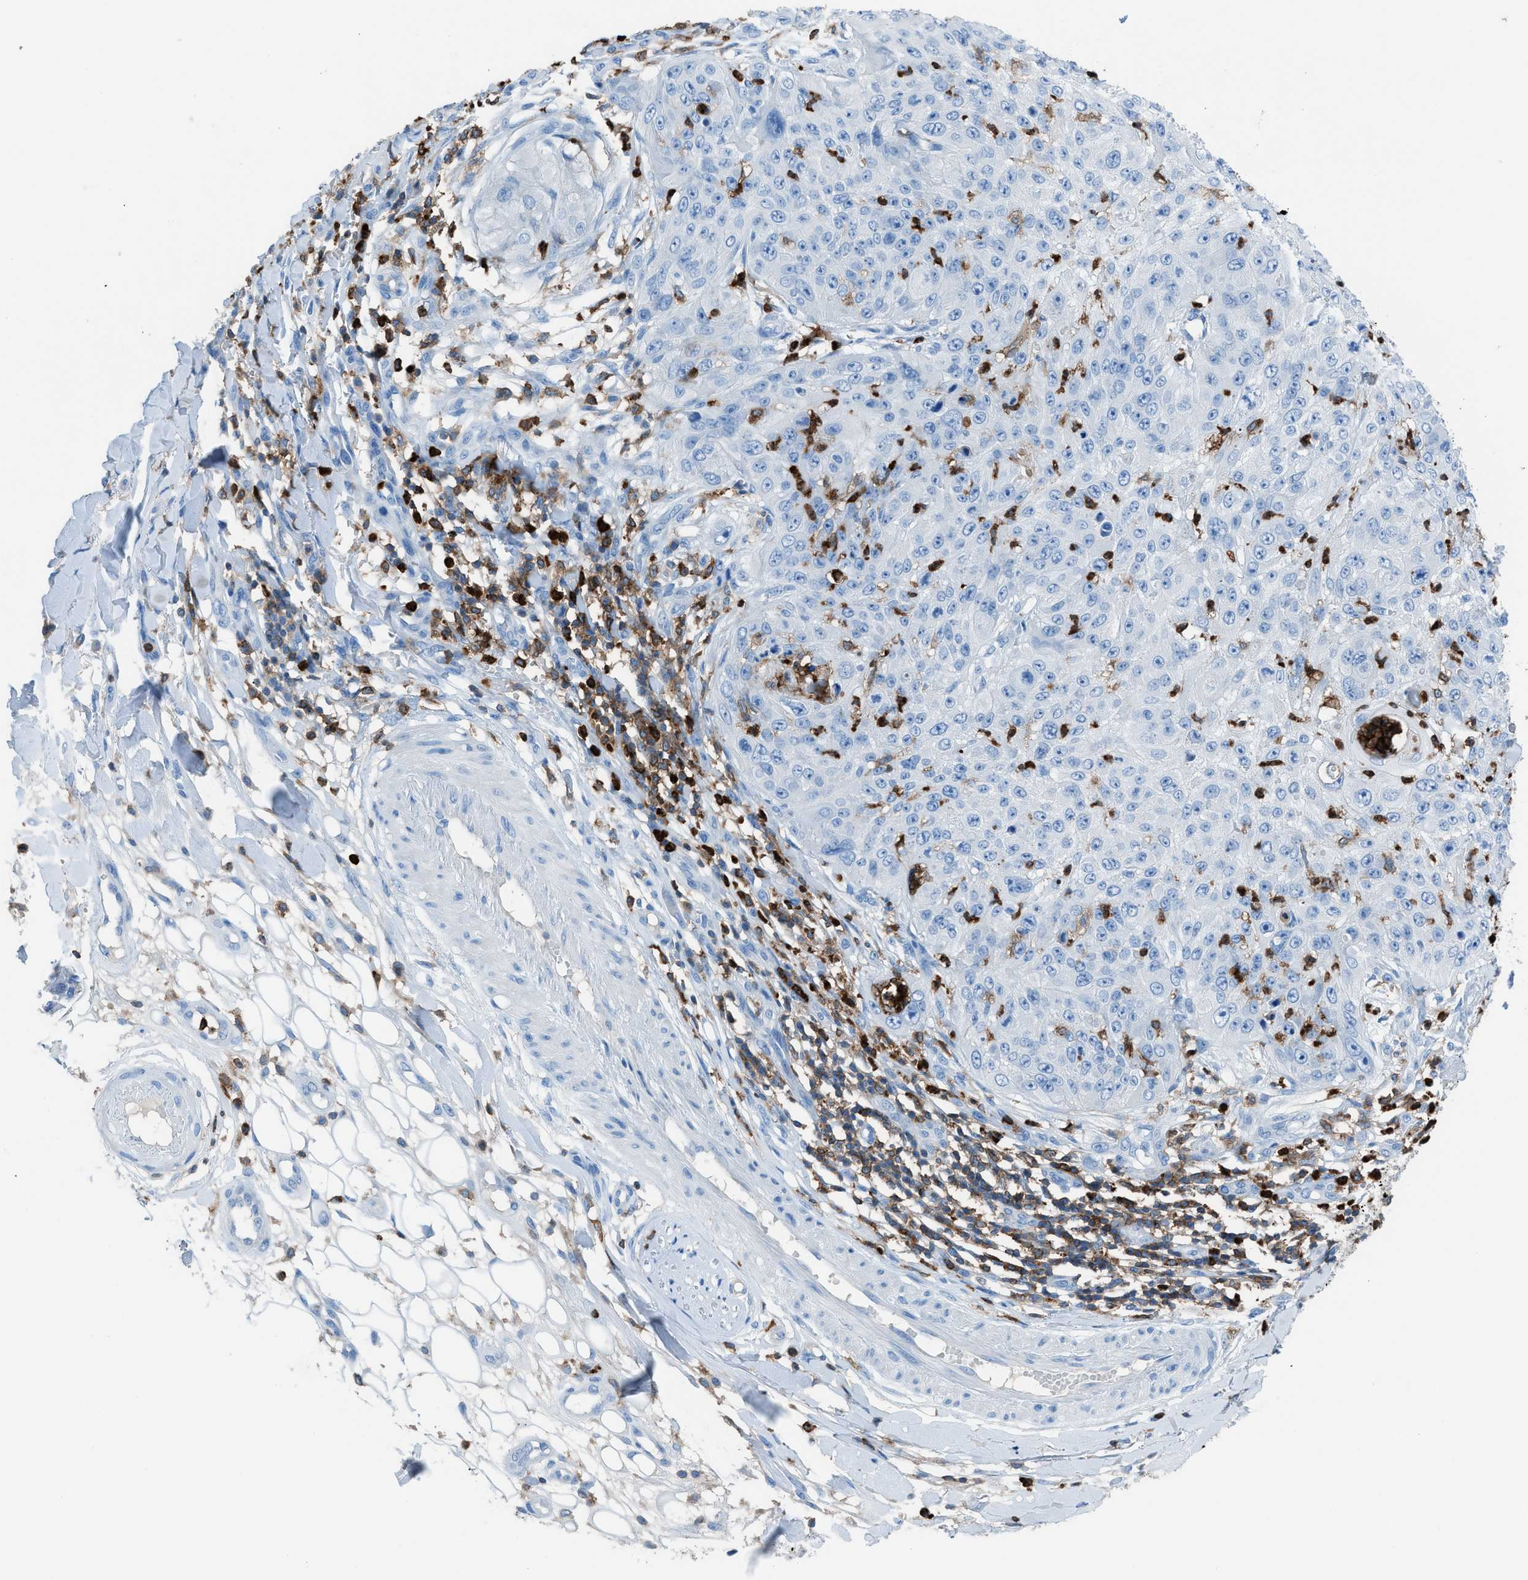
{"staining": {"intensity": "negative", "quantity": "none", "location": "none"}, "tissue": "skin cancer", "cell_type": "Tumor cells", "image_type": "cancer", "snomed": [{"axis": "morphology", "description": "Squamous cell carcinoma, NOS"}, {"axis": "topography", "description": "Skin"}], "caption": "Image shows no protein expression in tumor cells of skin squamous cell carcinoma tissue.", "gene": "ITGB2", "patient": {"sex": "female", "age": 80}}